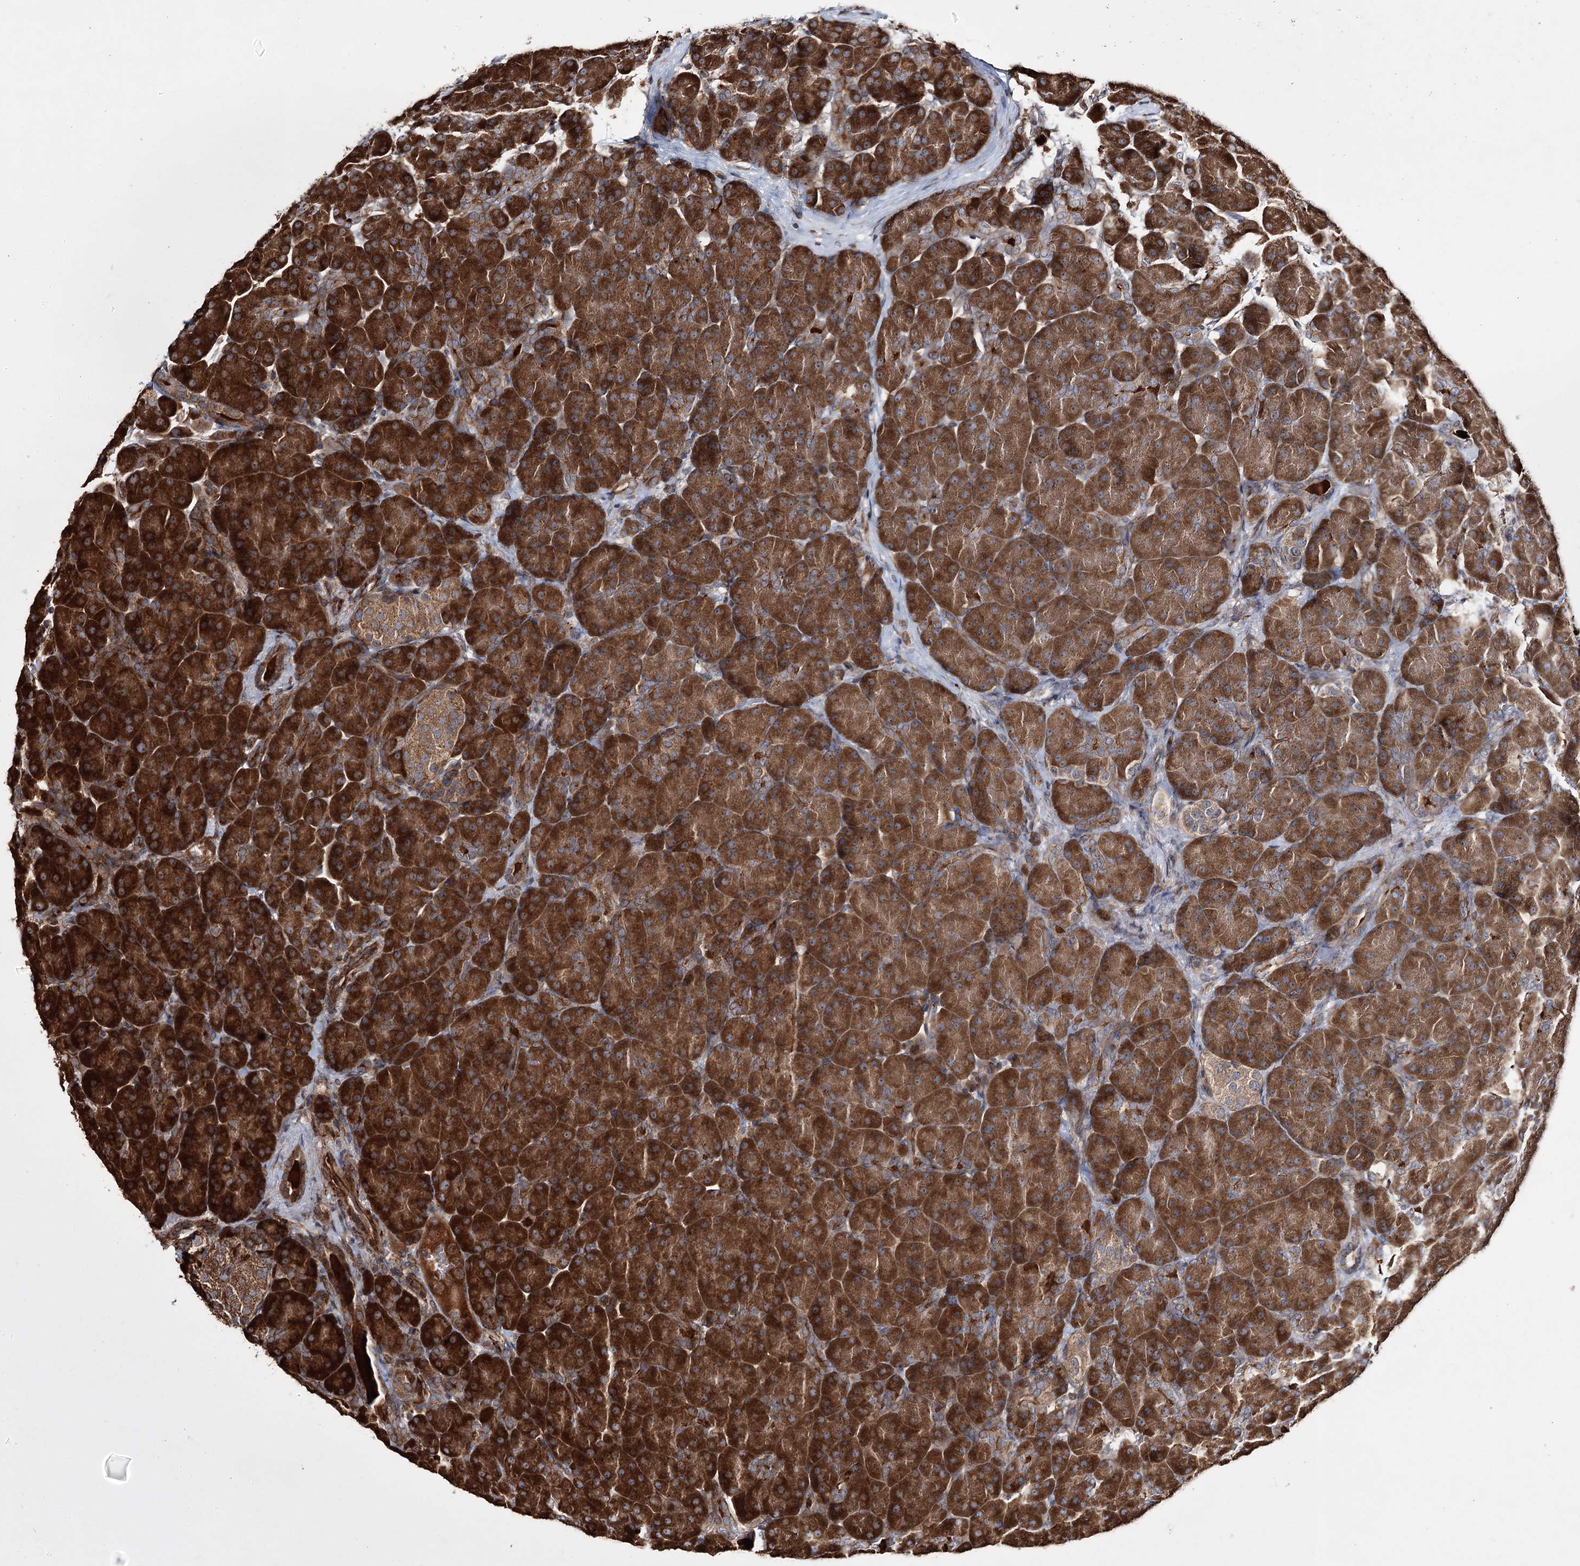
{"staining": {"intensity": "strong", "quantity": ">75%", "location": "cytoplasmic/membranous"}, "tissue": "pancreas", "cell_type": "Exocrine glandular cells", "image_type": "normal", "snomed": [{"axis": "morphology", "description": "Normal tissue, NOS"}, {"axis": "topography", "description": "Pancreas"}], "caption": "Benign pancreas shows strong cytoplasmic/membranous staining in approximately >75% of exocrine glandular cells, visualized by immunohistochemistry. The protein is shown in brown color, while the nuclei are stained blue.", "gene": "HECTD2", "patient": {"sex": "male", "age": 66}}